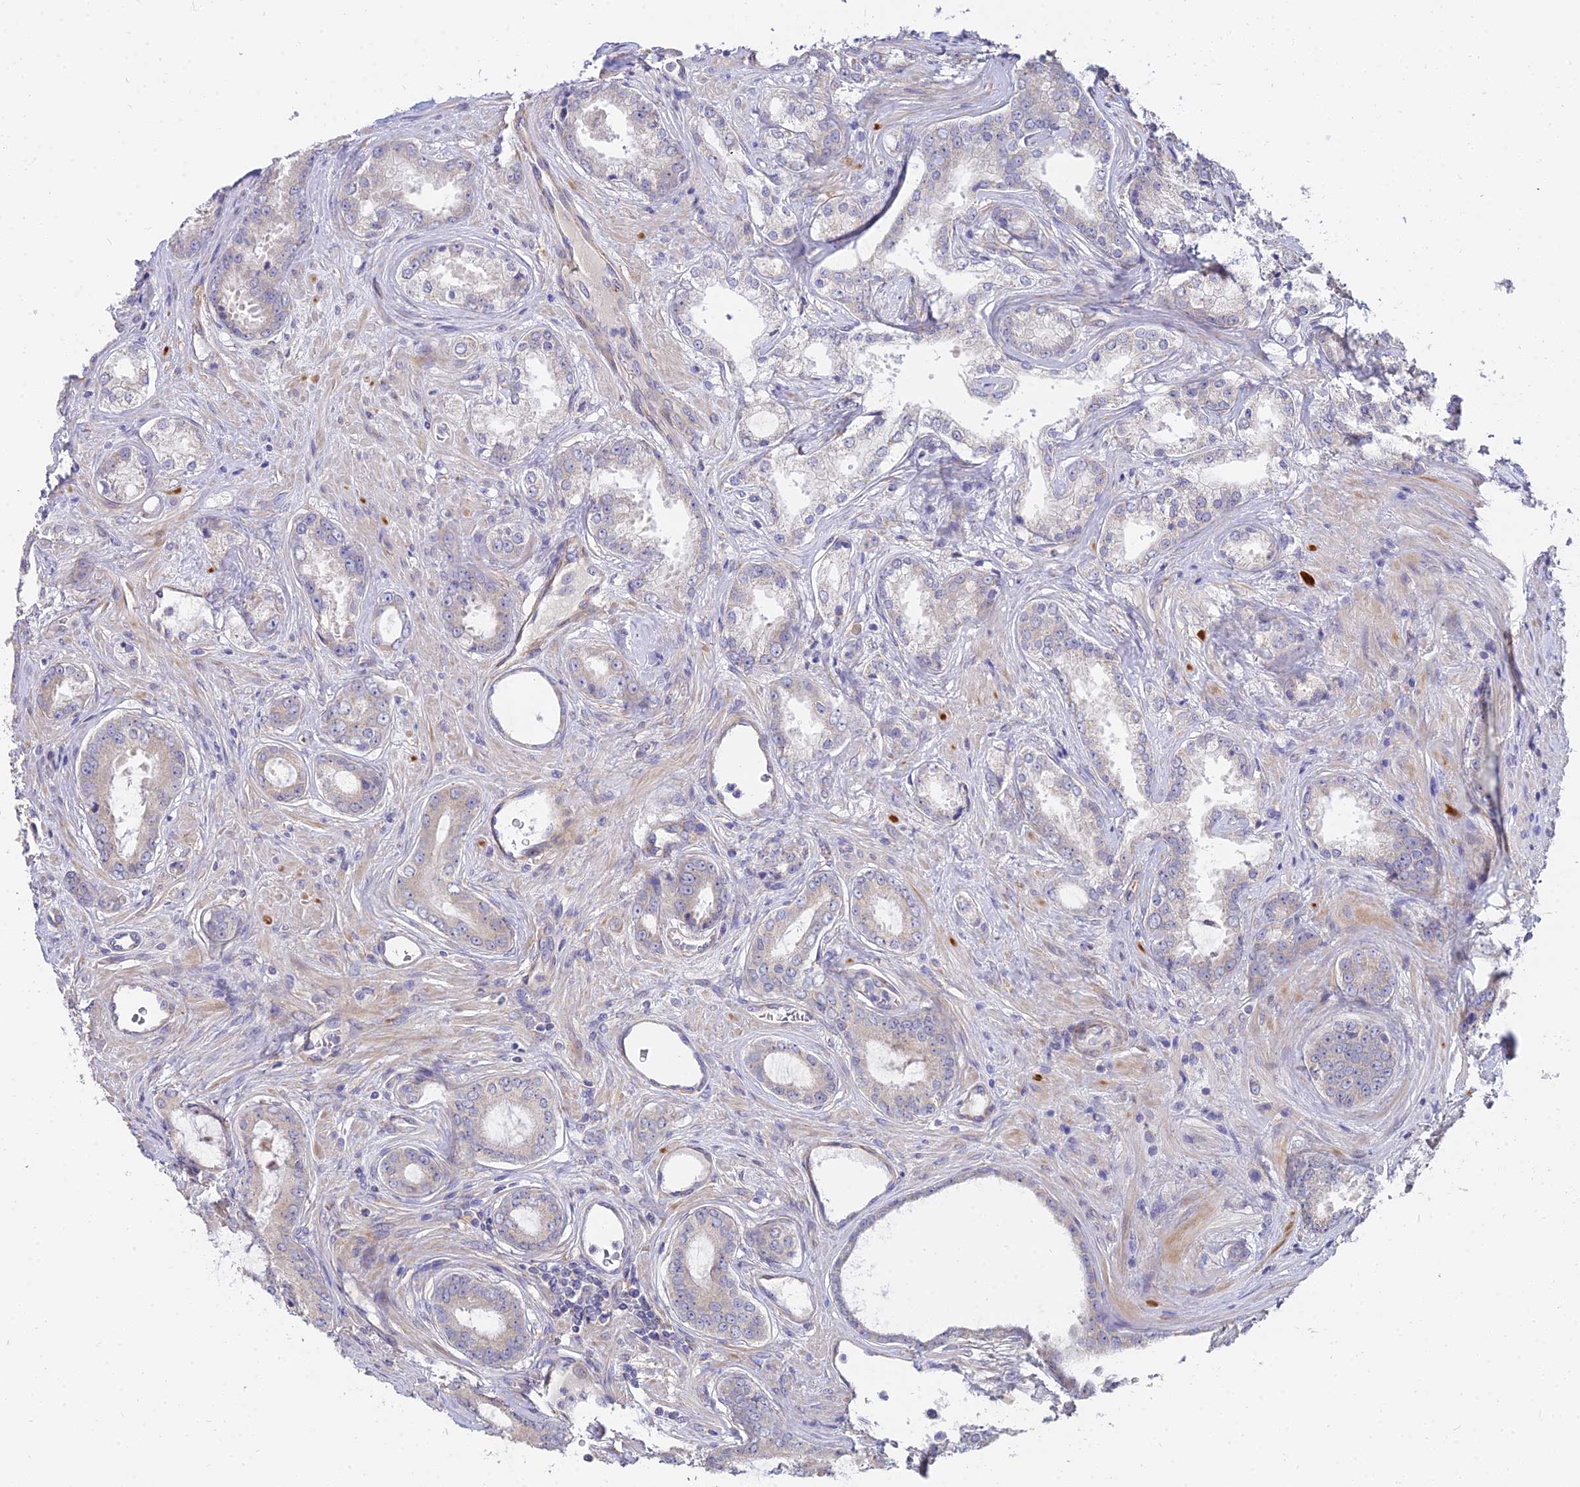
{"staining": {"intensity": "weak", "quantity": "<25%", "location": "cytoplasmic/membranous"}, "tissue": "prostate cancer", "cell_type": "Tumor cells", "image_type": "cancer", "snomed": [{"axis": "morphology", "description": "Adenocarcinoma, Low grade"}, {"axis": "topography", "description": "Prostate"}], "caption": "Adenocarcinoma (low-grade) (prostate) was stained to show a protein in brown. There is no significant positivity in tumor cells.", "gene": "ARL8B", "patient": {"sex": "male", "age": 68}}